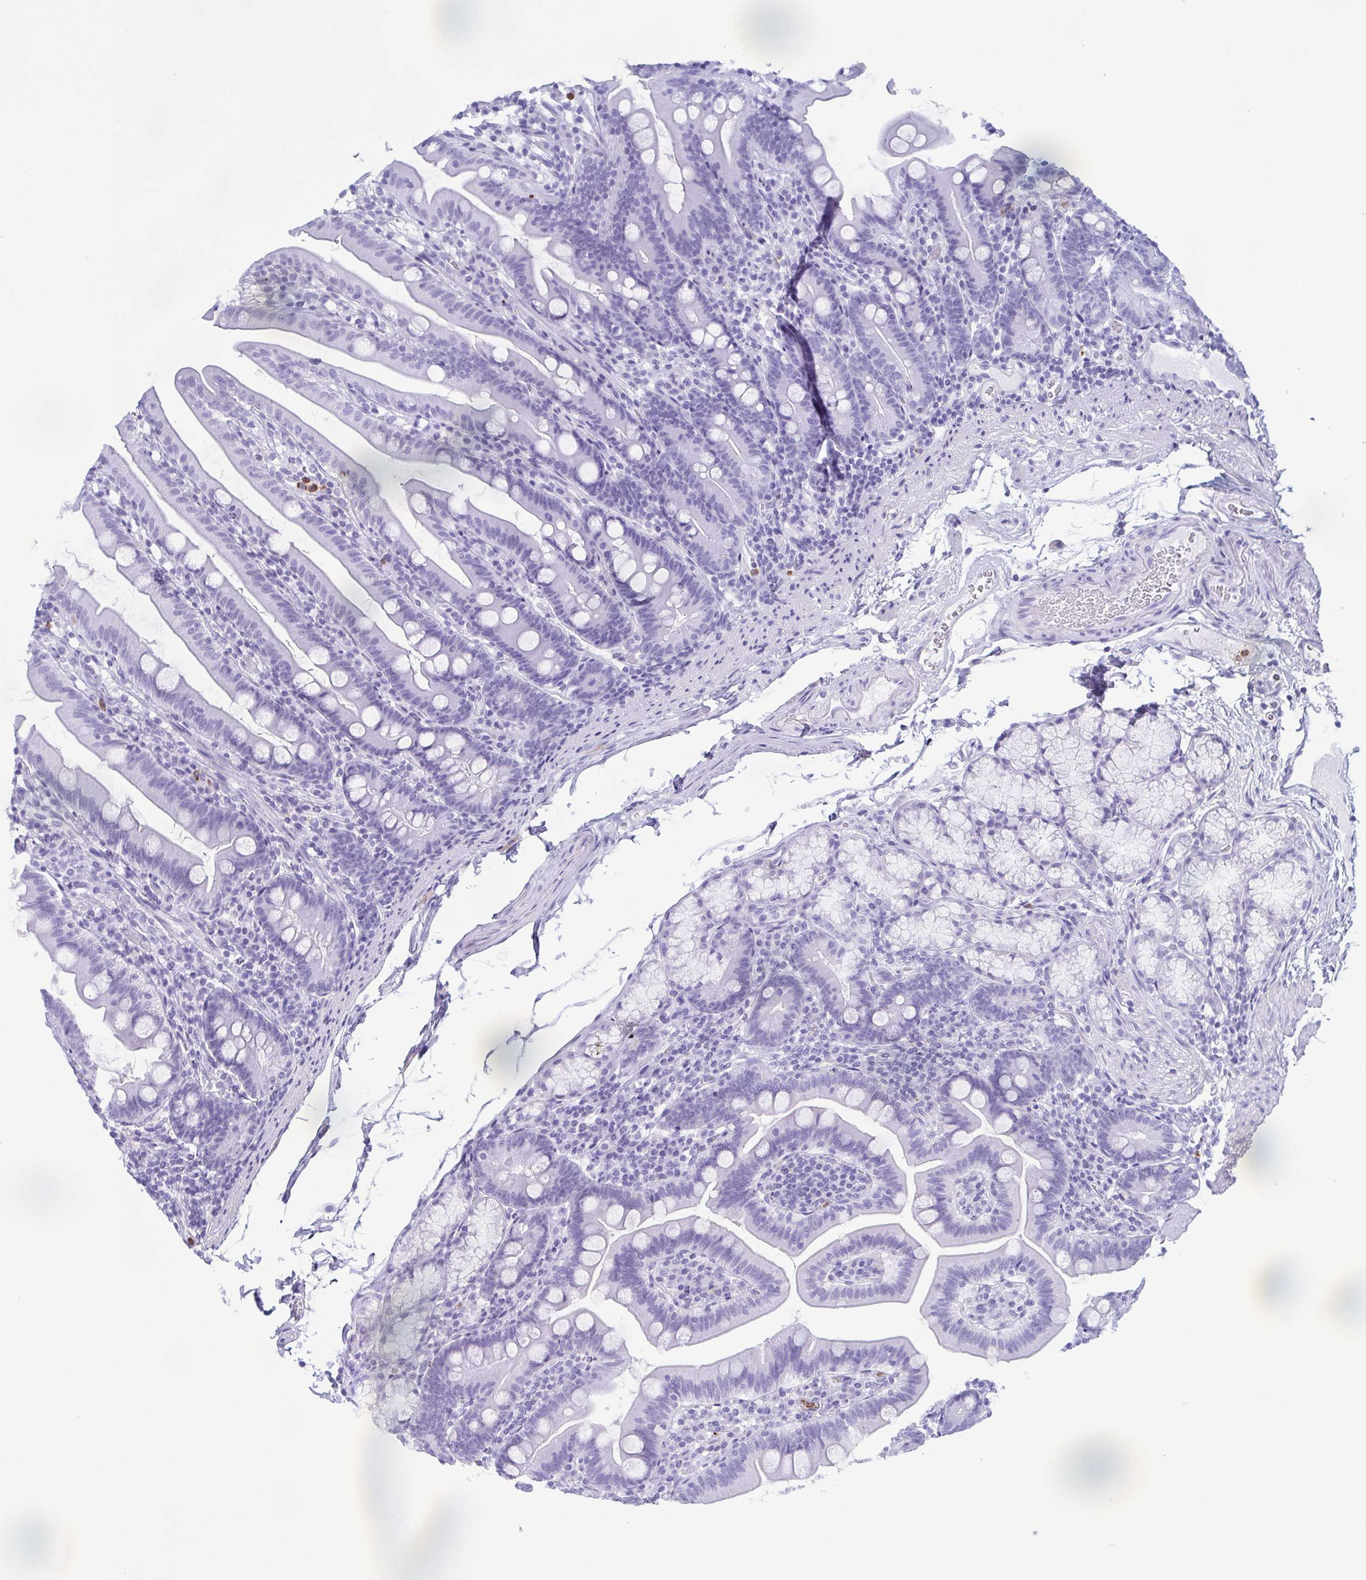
{"staining": {"intensity": "negative", "quantity": "none", "location": "none"}, "tissue": "duodenum", "cell_type": "Glandular cells", "image_type": "normal", "snomed": [{"axis": "morphology", "description": "Normal tissue, NOS"}, {"axis": "topography", "description": "Duodenum"}], "caption": "This is an IHC histopathology image of benign duodenum. There is no positivity in glandular cells.", "gene": "LTF", "patient": {"sex": "female", "age": 67}}